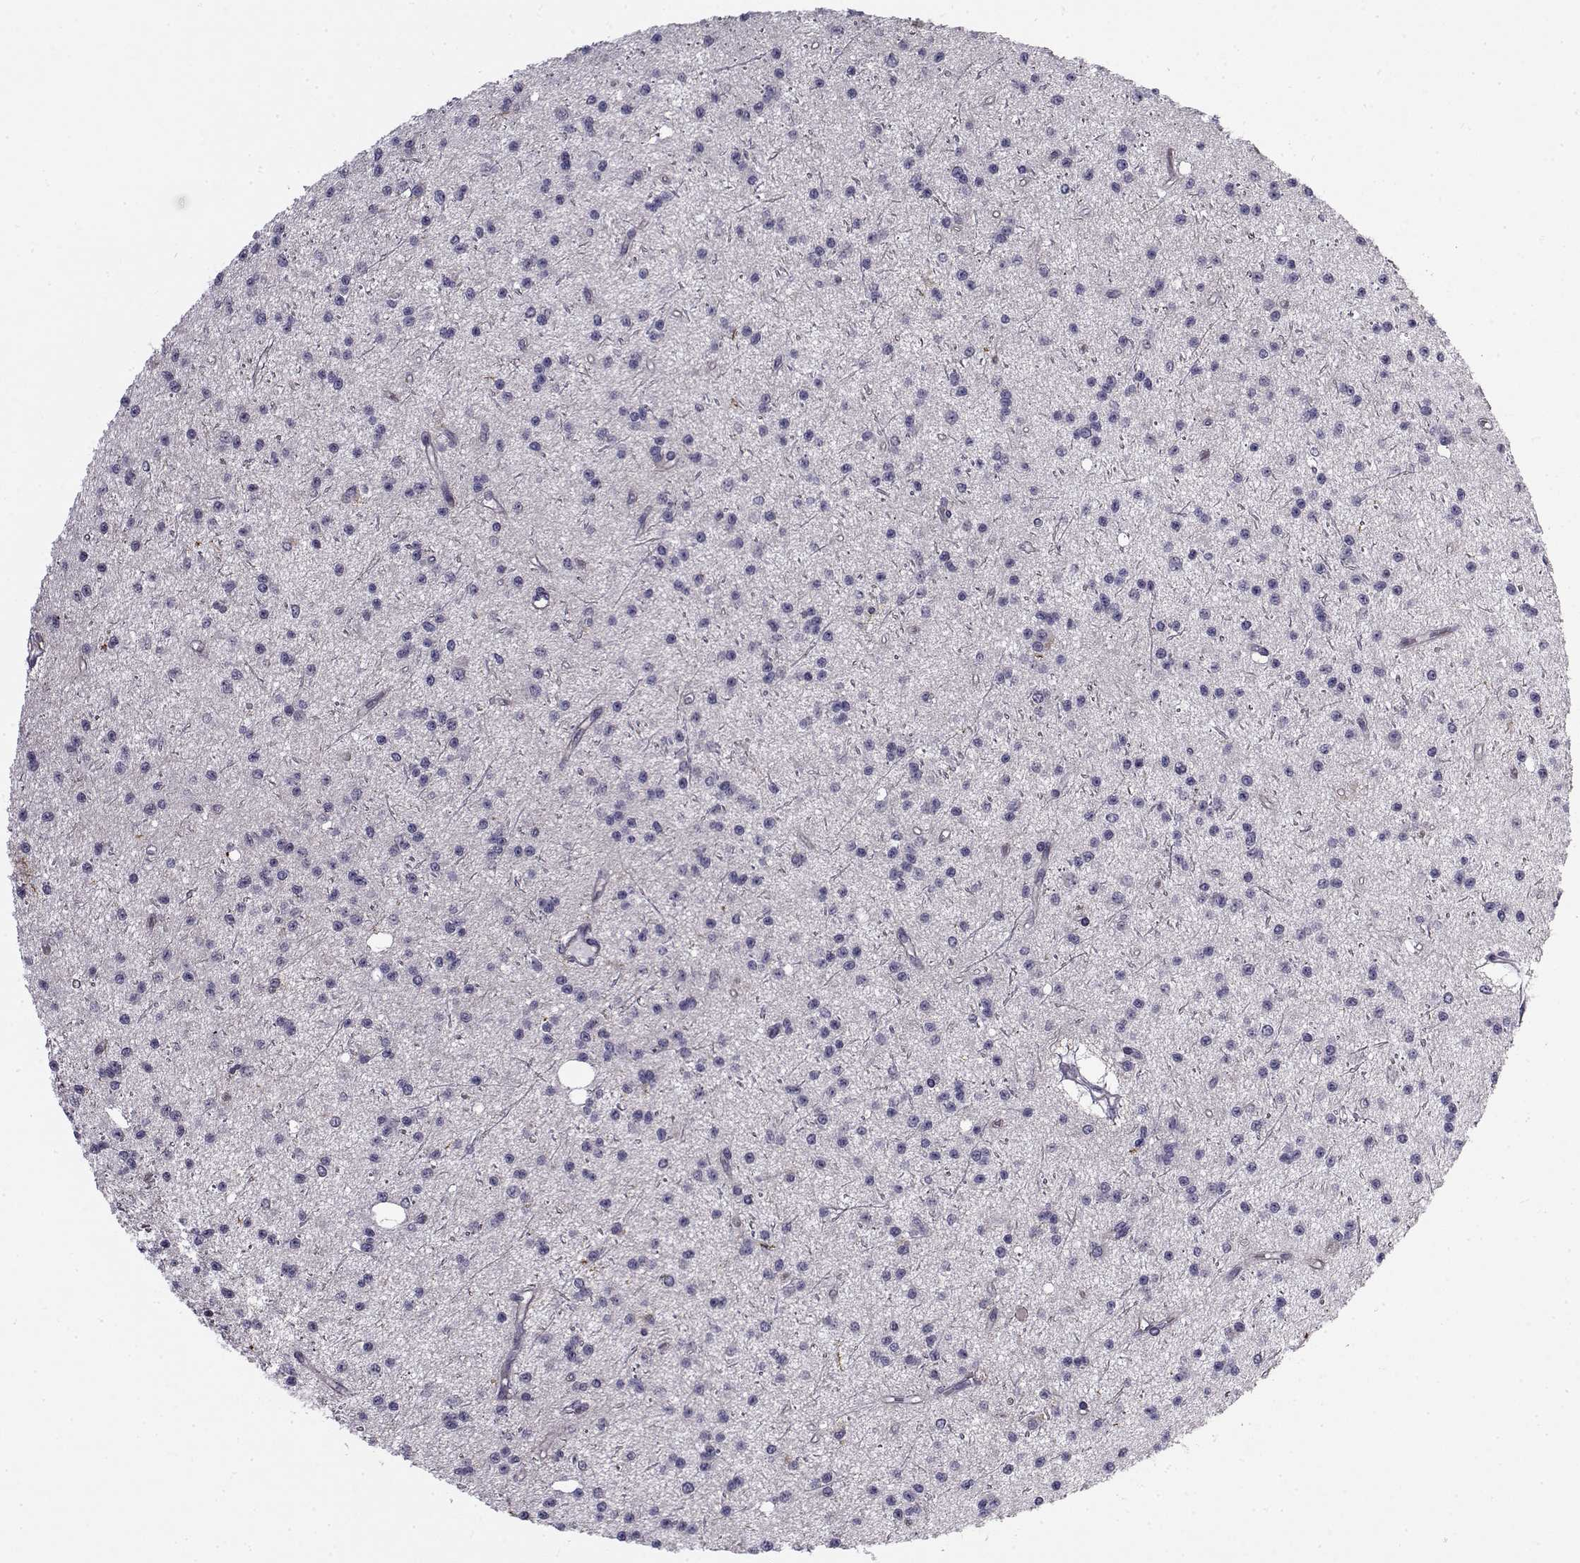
{"staining": {"intensity": "negative", "quantity": "none", "location": "none"}, "tissue": "glioma", "cell_type": "Tumor cells", "image_type": "cancer", "snomed": [{"axis": "morphology", "description": "Glioma, malignant, Low grade"}, {"axis": "topography", "description": "Brain"}], "caption": "A histopathology image of glioma stained for a protein shows no brown staining in tumor cells.", "gene": "LRRC27", "patient": {"sex": "male", "age": 27}}